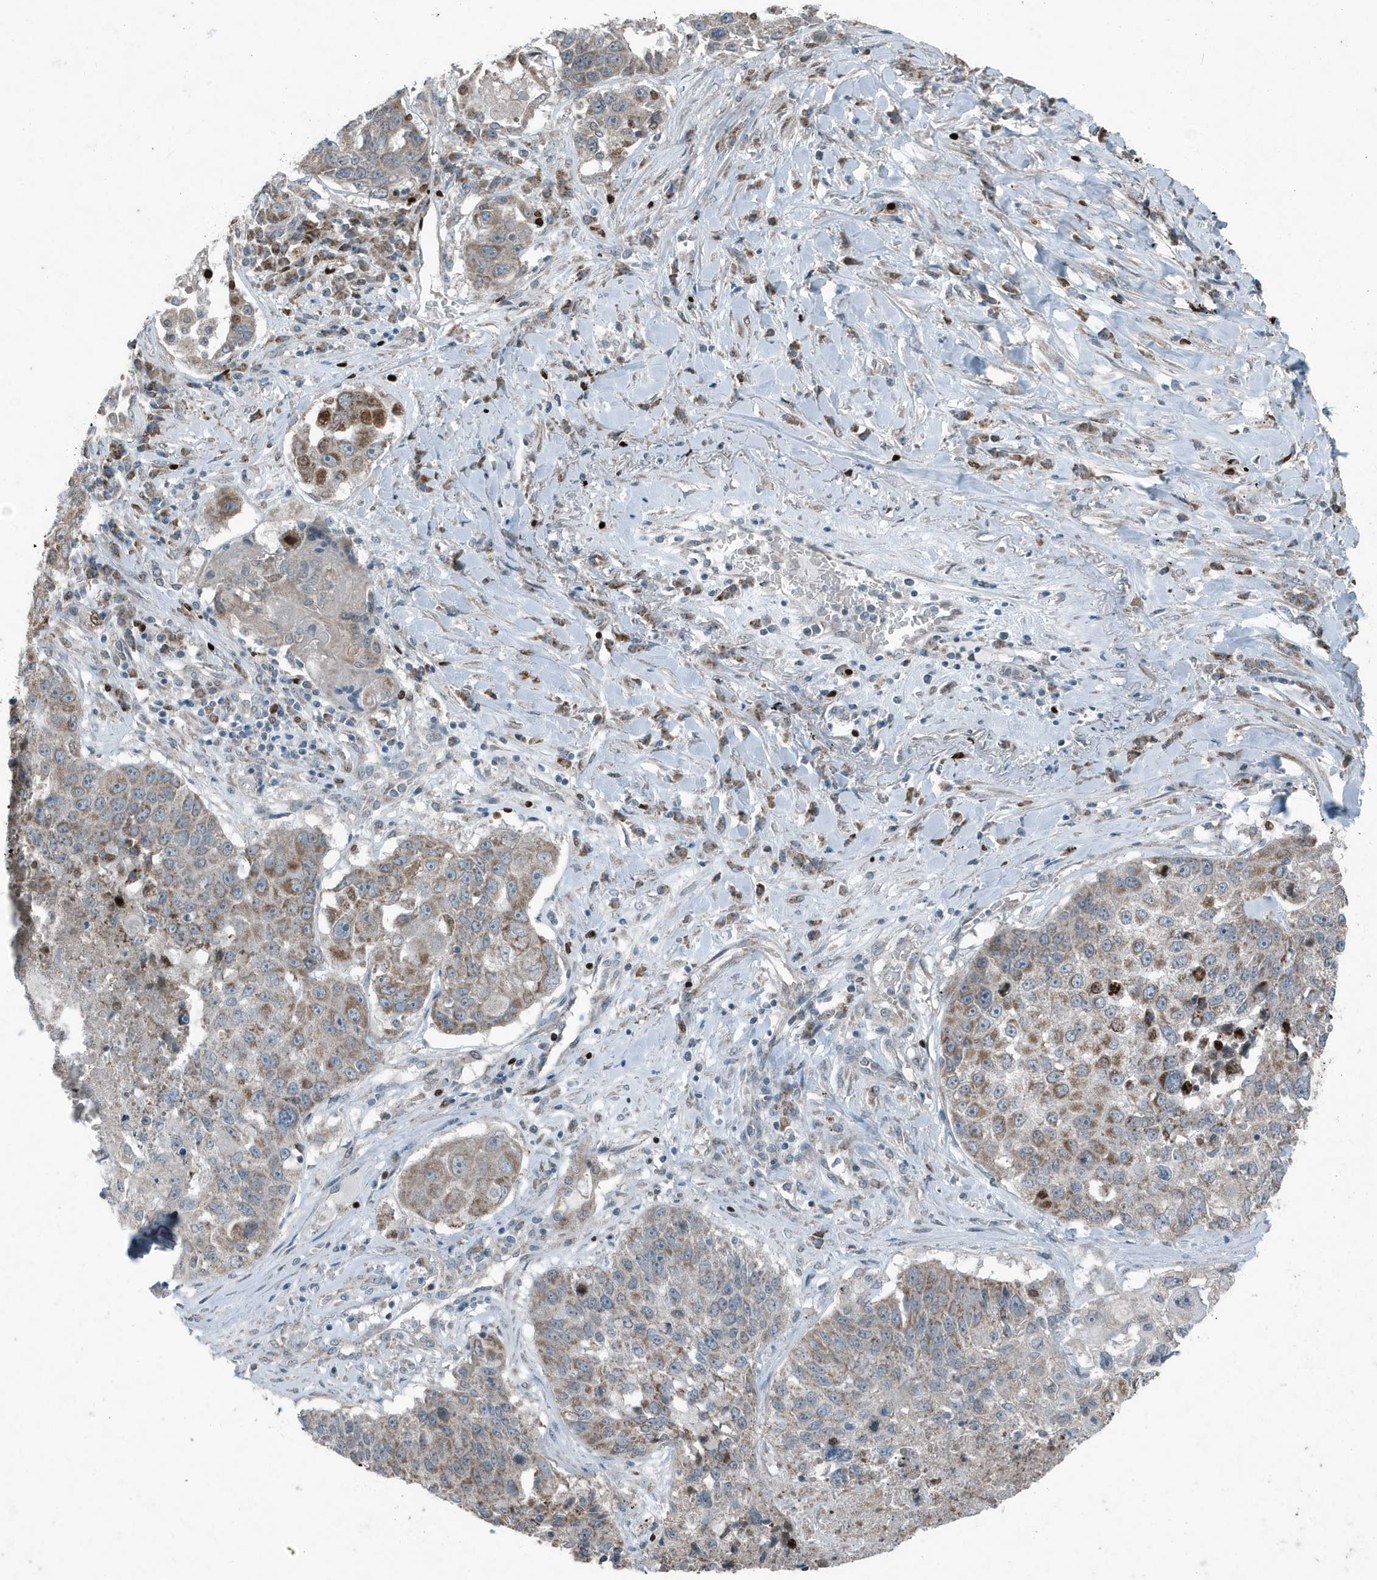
{"staining": {"intensity": "moderate", "quantity": "25%-75%", "location": "cytoplasmic/membranous"}, "tissue": "lung cancer", "cell_type": "Tumor cells", "image_type": "cancer", "snomed": [{"axis": "morphology", "description": "Squamous cell carcinoma, NOS"}, {"axis": "topography", "description": "Lung"}], "caption": "Lung cancer stained with immunohistochemistry demonstrates moderate cytoplasmic/membranous positivity in about 25%-75% of tumor cells. The staining is performed using DAB (3,3'-diaminobenzidine) brown chromogen to label protein expression. The nuclei are counter-stained blue using hematoxylin.", "gene": "MT-CYB", "patient": {"sex": "male", "age": 61}}